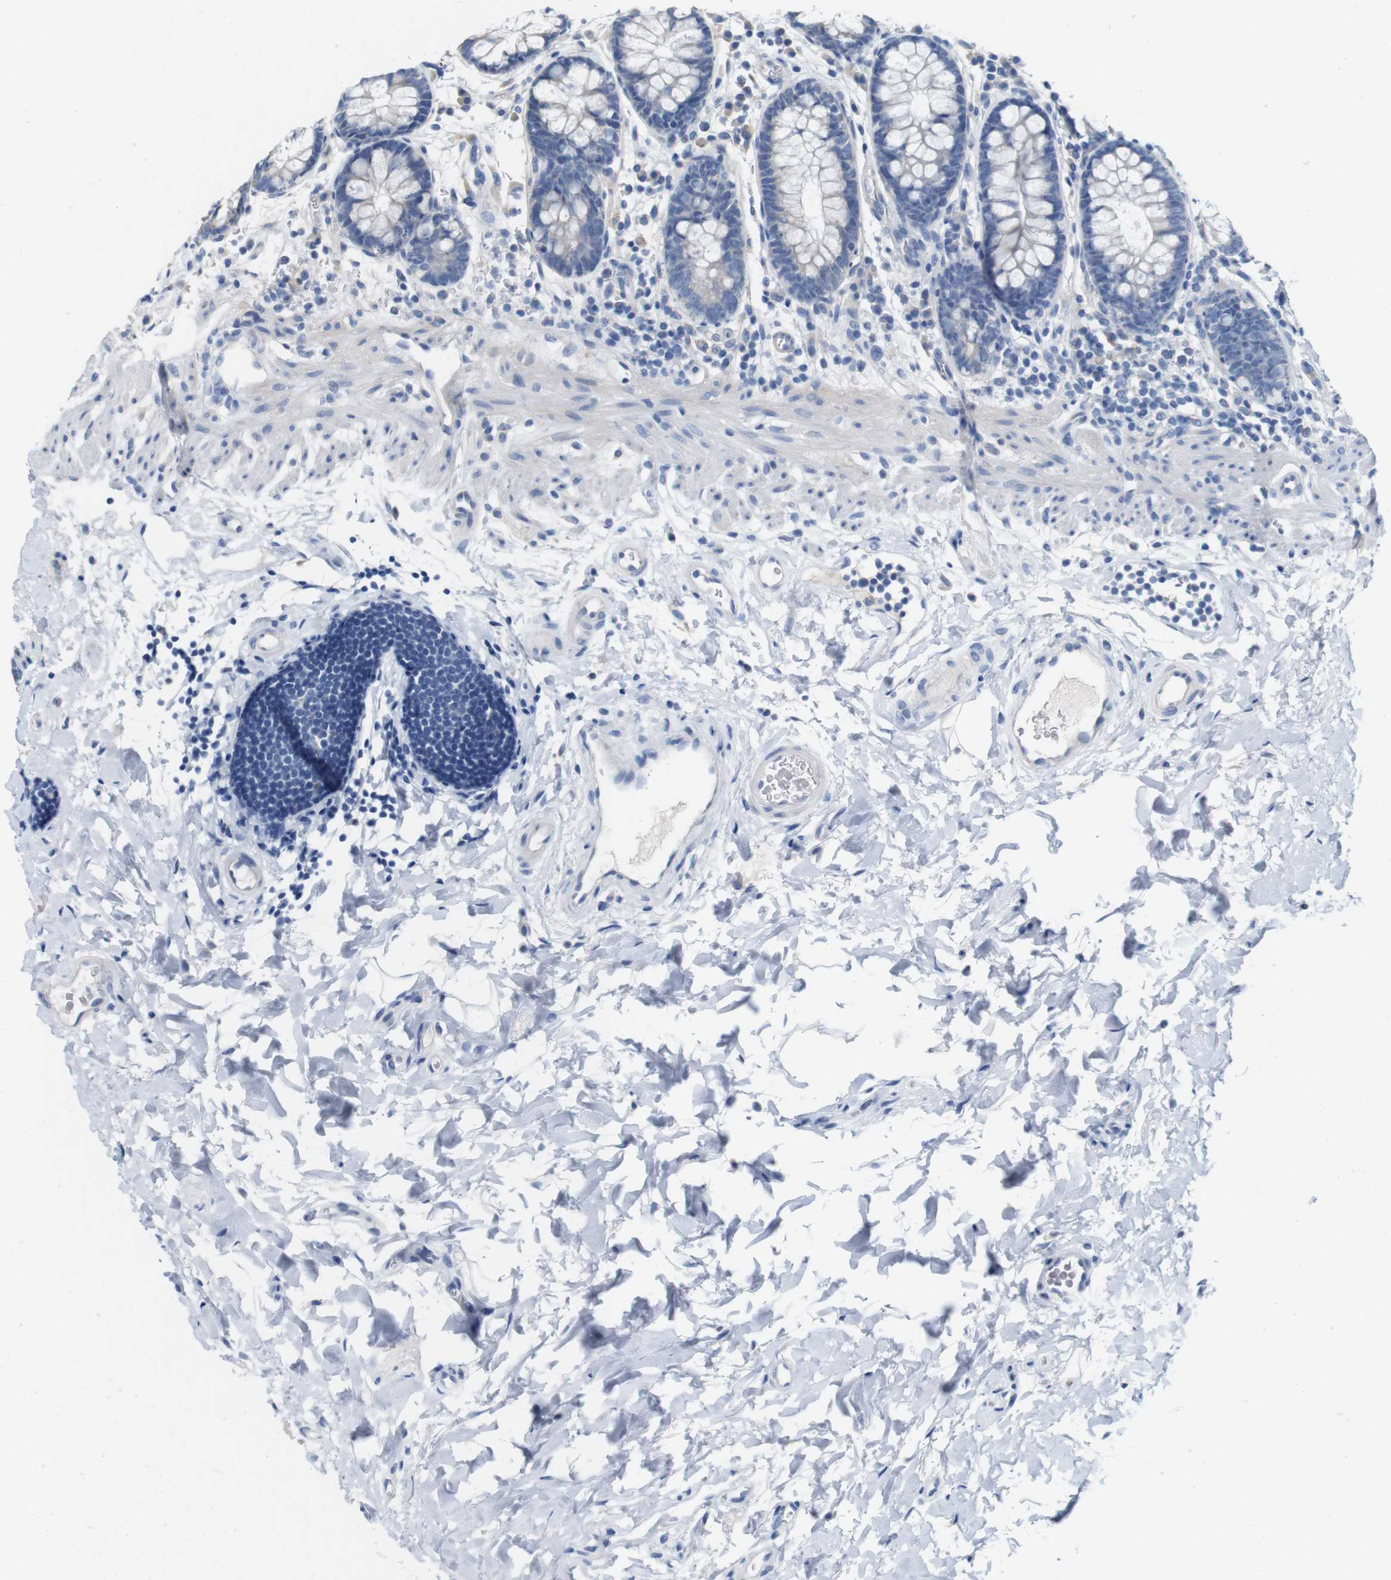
{"staining": {"intensity": "negative", "quantity": "none", "location": "none"}, "tissue": "colon", "cell_type": "Endothelial cells", "image_type": "normal", "snomed": [{"axis": "morphology", "description": "Normal tissue, NOS"}, {"axis": "topography", "description": "Colon"}], "caption": "IHC histopathology image of benign colon: human colon stained with DAB (3,3'-diaminobenzidine) displays no significant protein expression in endothelial cells. (DAB (3,3'-diaminobenzidine) IHC visualized using brightfield microscopy, high magnification).", "gene": "IGSF8", "patient": {"sex": "female", "age": 80}}